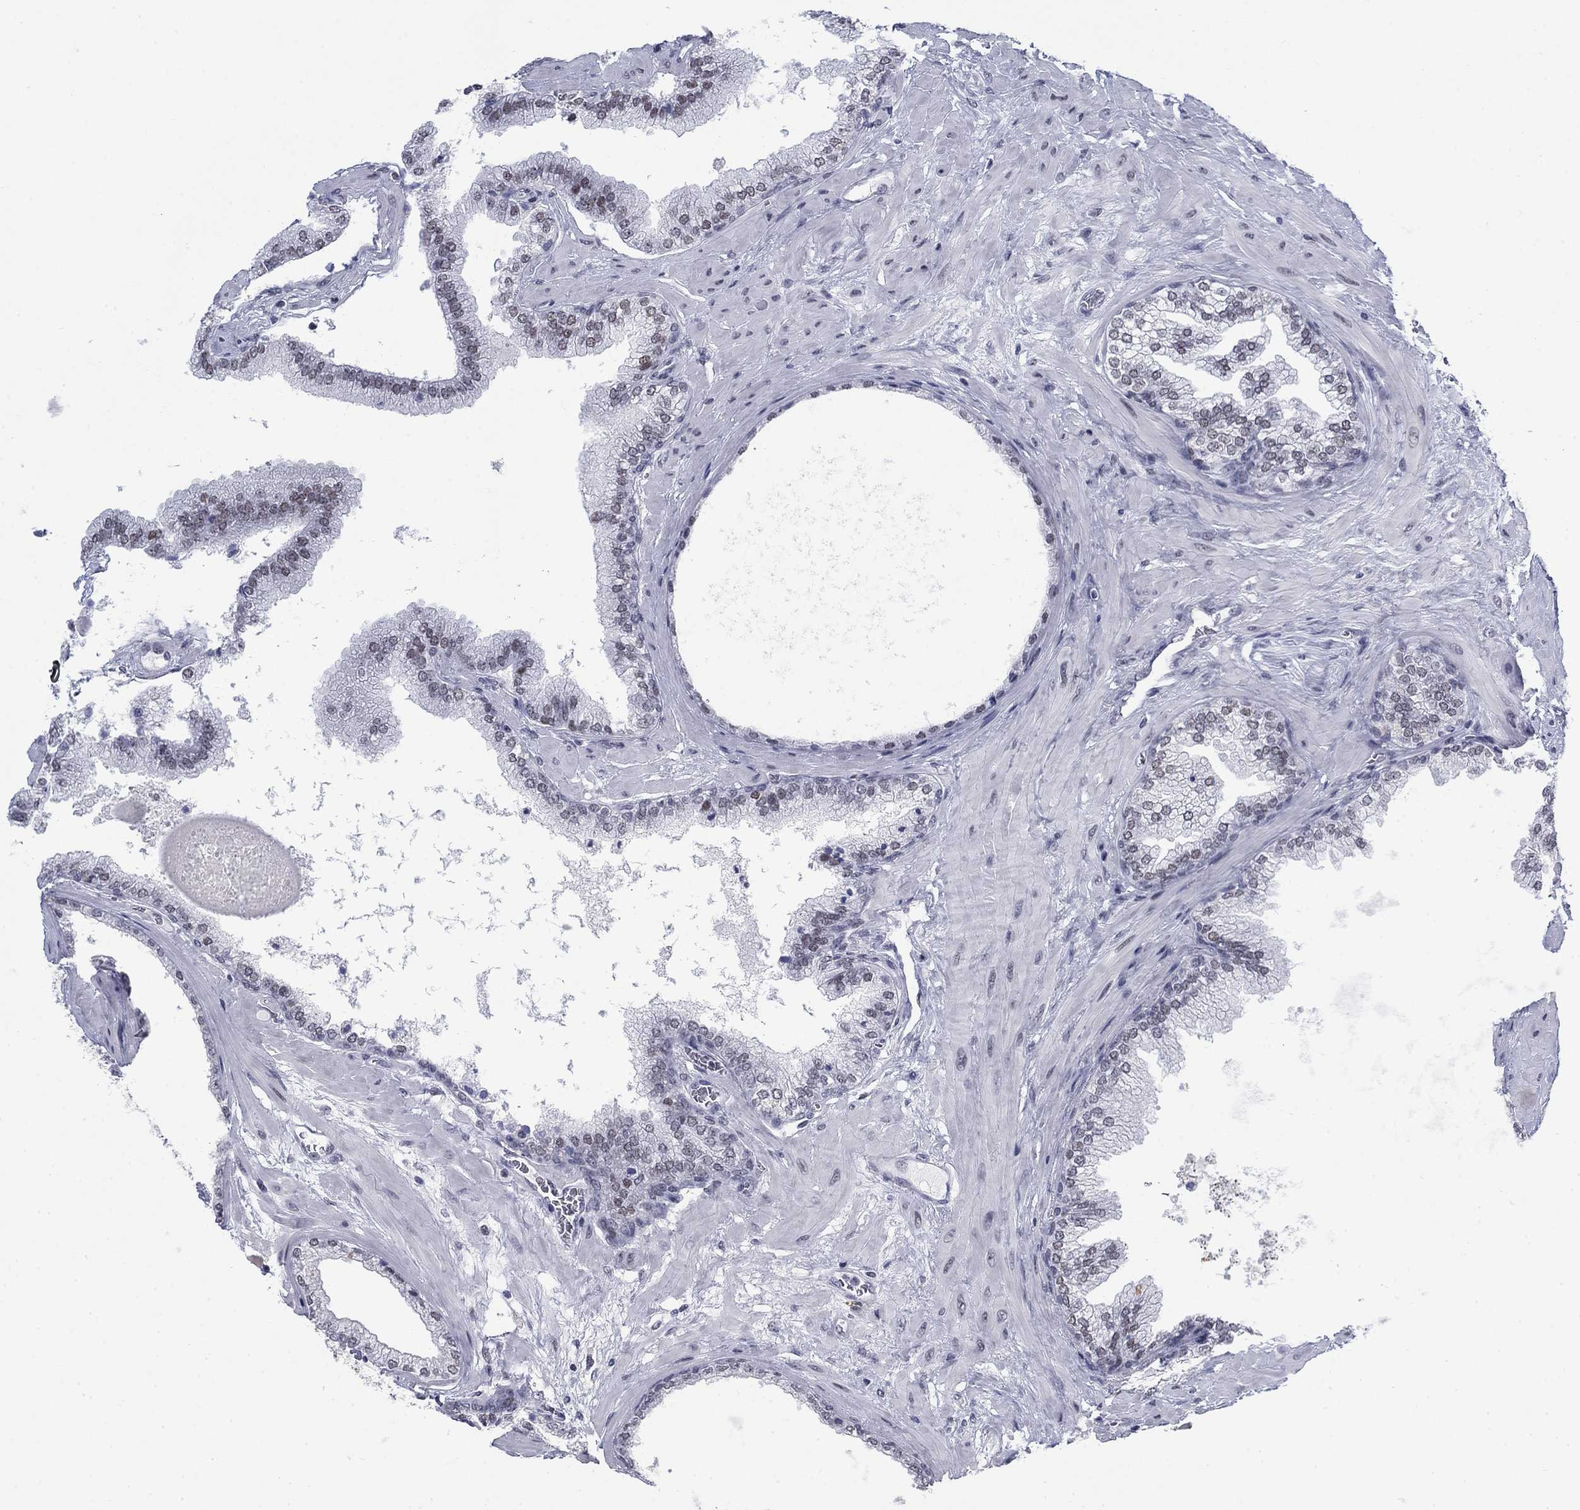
{"staining": {"intensity": "negative", "quantity": "none", "location": "none"}, "tissue": "prostate cancer", "cell_type": "Tumor cells", "image_type": "cancer", "snomed": [{"axis": "morphology", "description": "Adenocarcinoma, Low grade"}, {"axis": "topography", "description": "Prostate"}], "caption": "Prostate cancer stained for a protein using immunohistochemistry reveals no positivity tumor cells.", "gene": "NPAS3", "patient": {"sex": "male", "age": 72}}